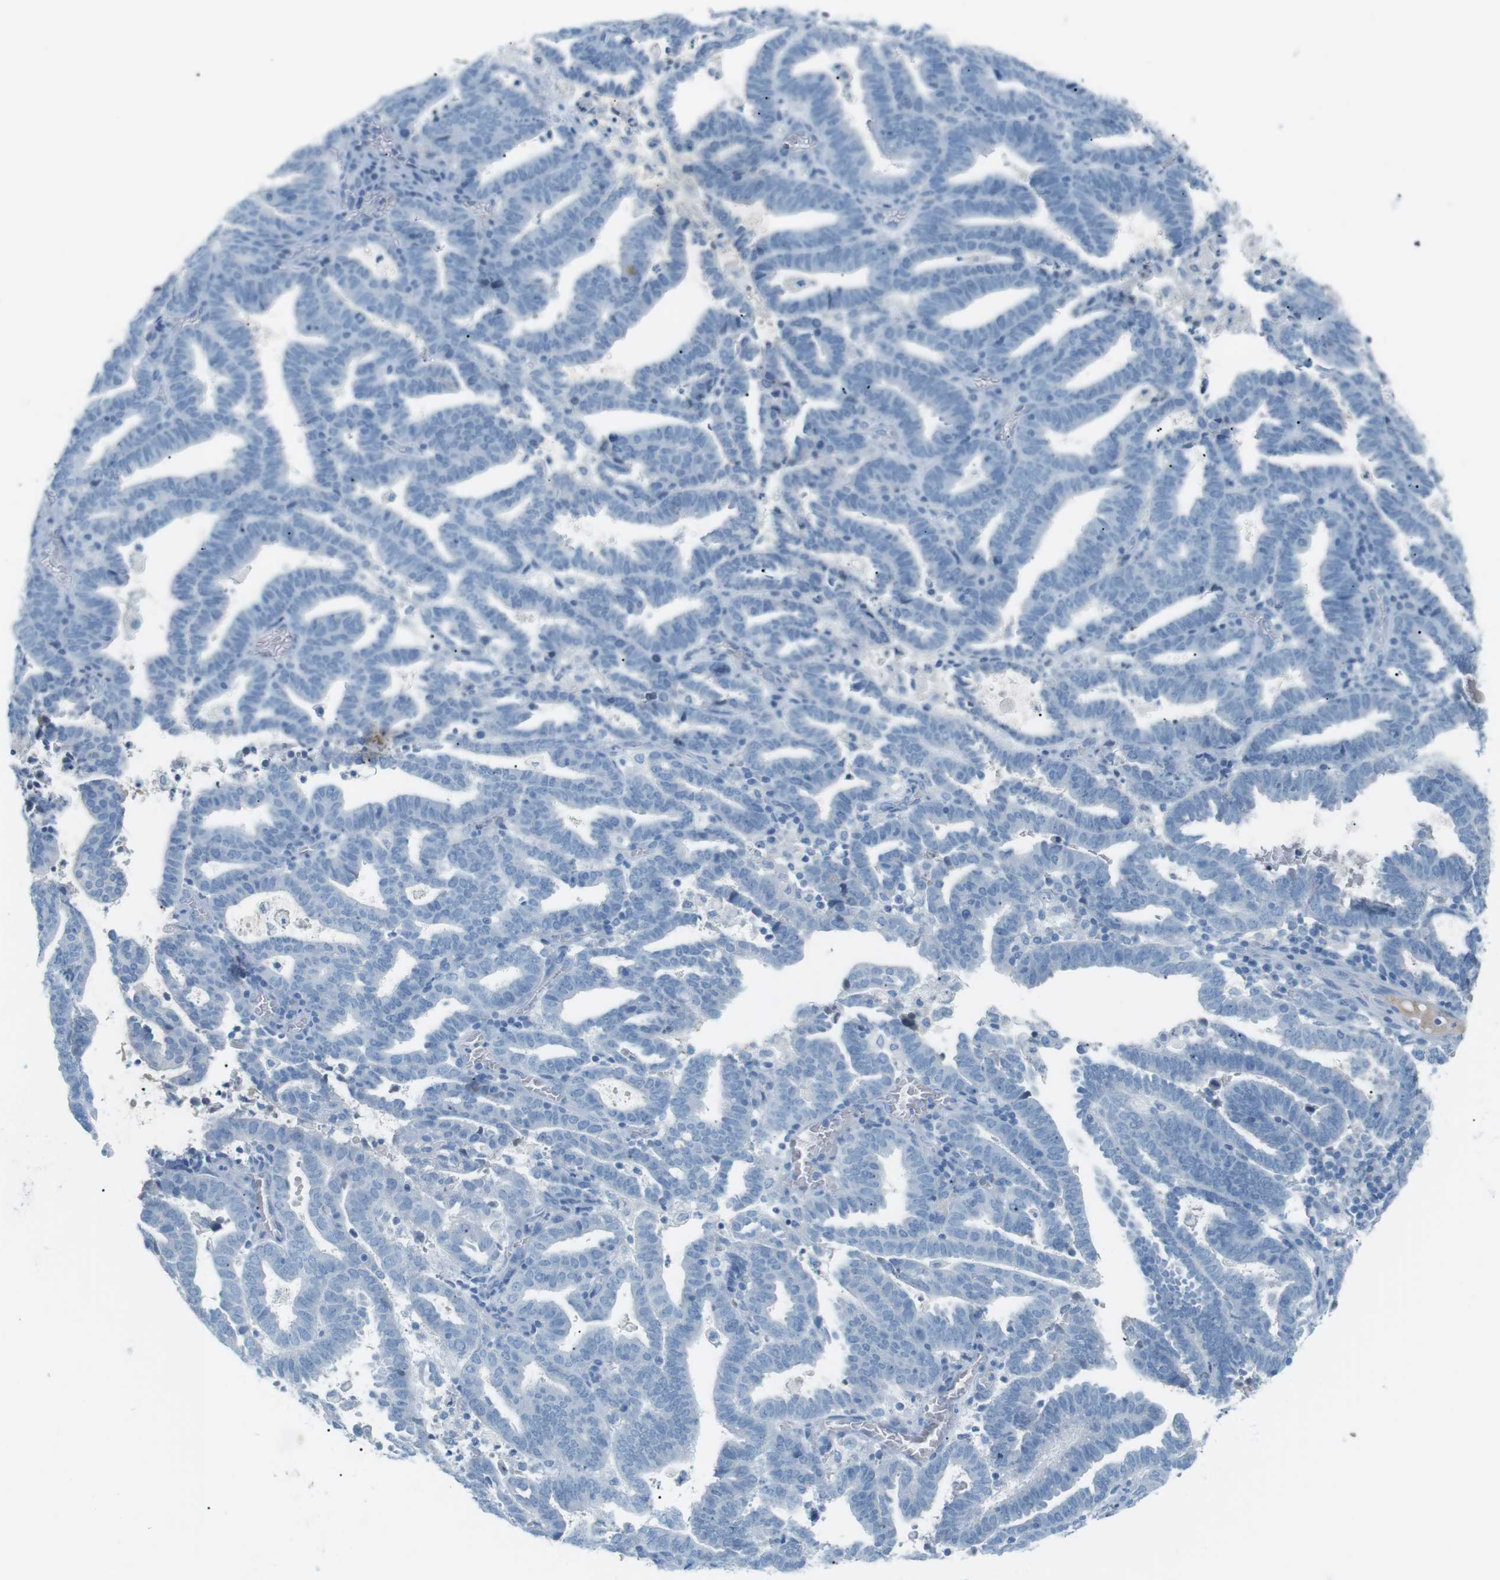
{"staining": {"intensity": "negative", "quantity": "none", "location": "none"}, "tissue": "endometrial cancer", "cell_type": "Tumor cells", "image_type": "cancer", "snomed": [{"axis": "morphology", "description": "Adenocarcinoma, NOS"}, {"axis": "topography", "description": "Uterus"}], "caption": "Adenocarcinoma (endometrial) was stained to show a protein in brown. There is no significant expression in tumor cells. (DAB (3,3'-diaminobenzidine) IHC with hematoxylin counter stain).", "gene": "AZGP1", "patient": {"sex": "female", "age": 83}}